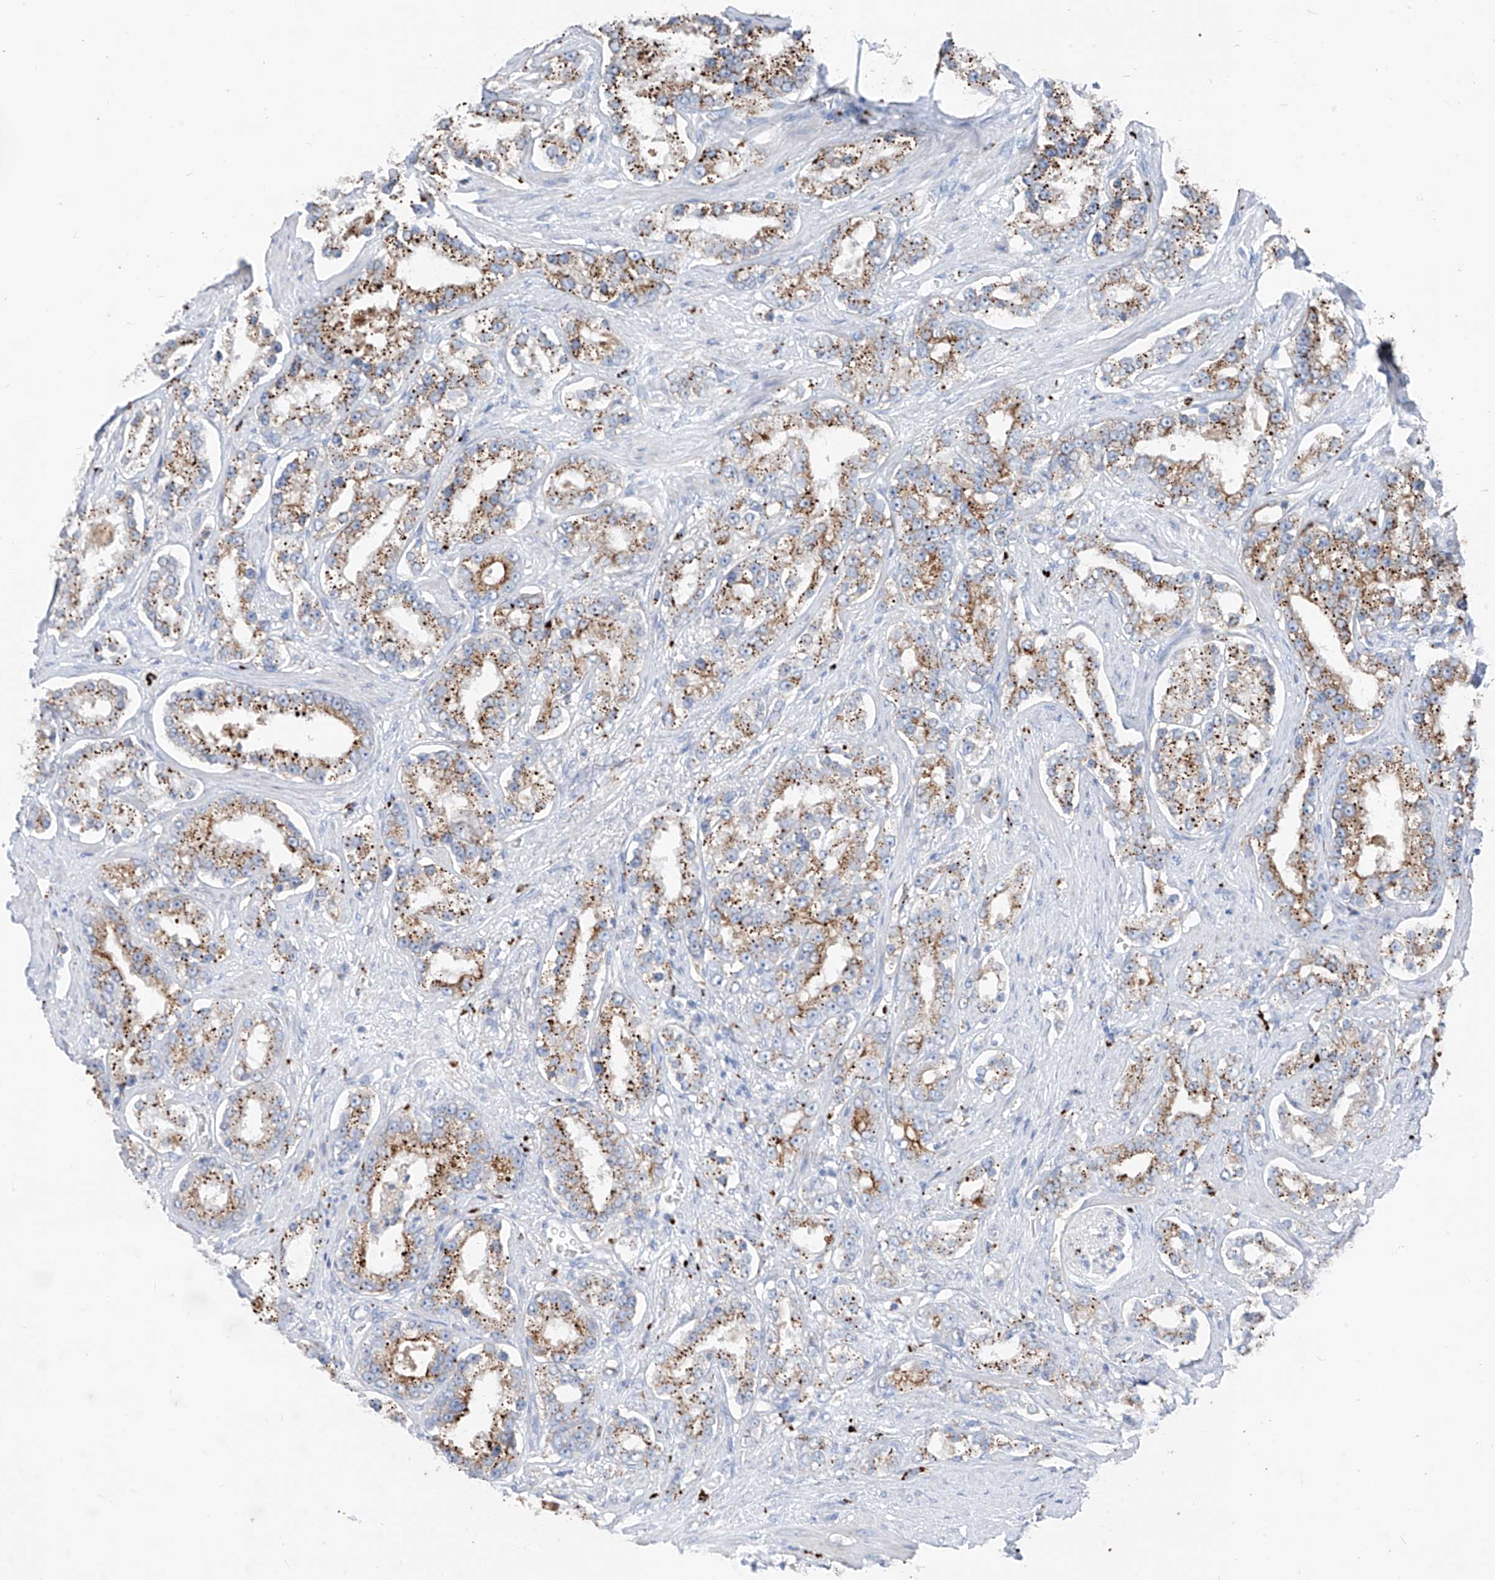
{"staining": {"intensity": "moderate", "quantity": ">75%", "location": "cytoplasmic/membranous"}, "tissue": "prostate cancer", "cell_type": "Tumor cells", "image_type": "cancer", "snomed": [{"axis": "morphology", "description": "Normal tissue, NOS"}, {"axis": "morphology", "description": "Adenocarcinoma, High grade"}, {"axis": "topography", "description": "Prostate"}], "caption": "This image reveals immunohistochemistry (IHC) staining of prostate adenocarcinoma (high-grade), with medium moderate cytoplasmic/membranous expression in about >75% of tumor cells.", "gene": "GPR137C", "patient": {"sex": "male", "age": 83}}